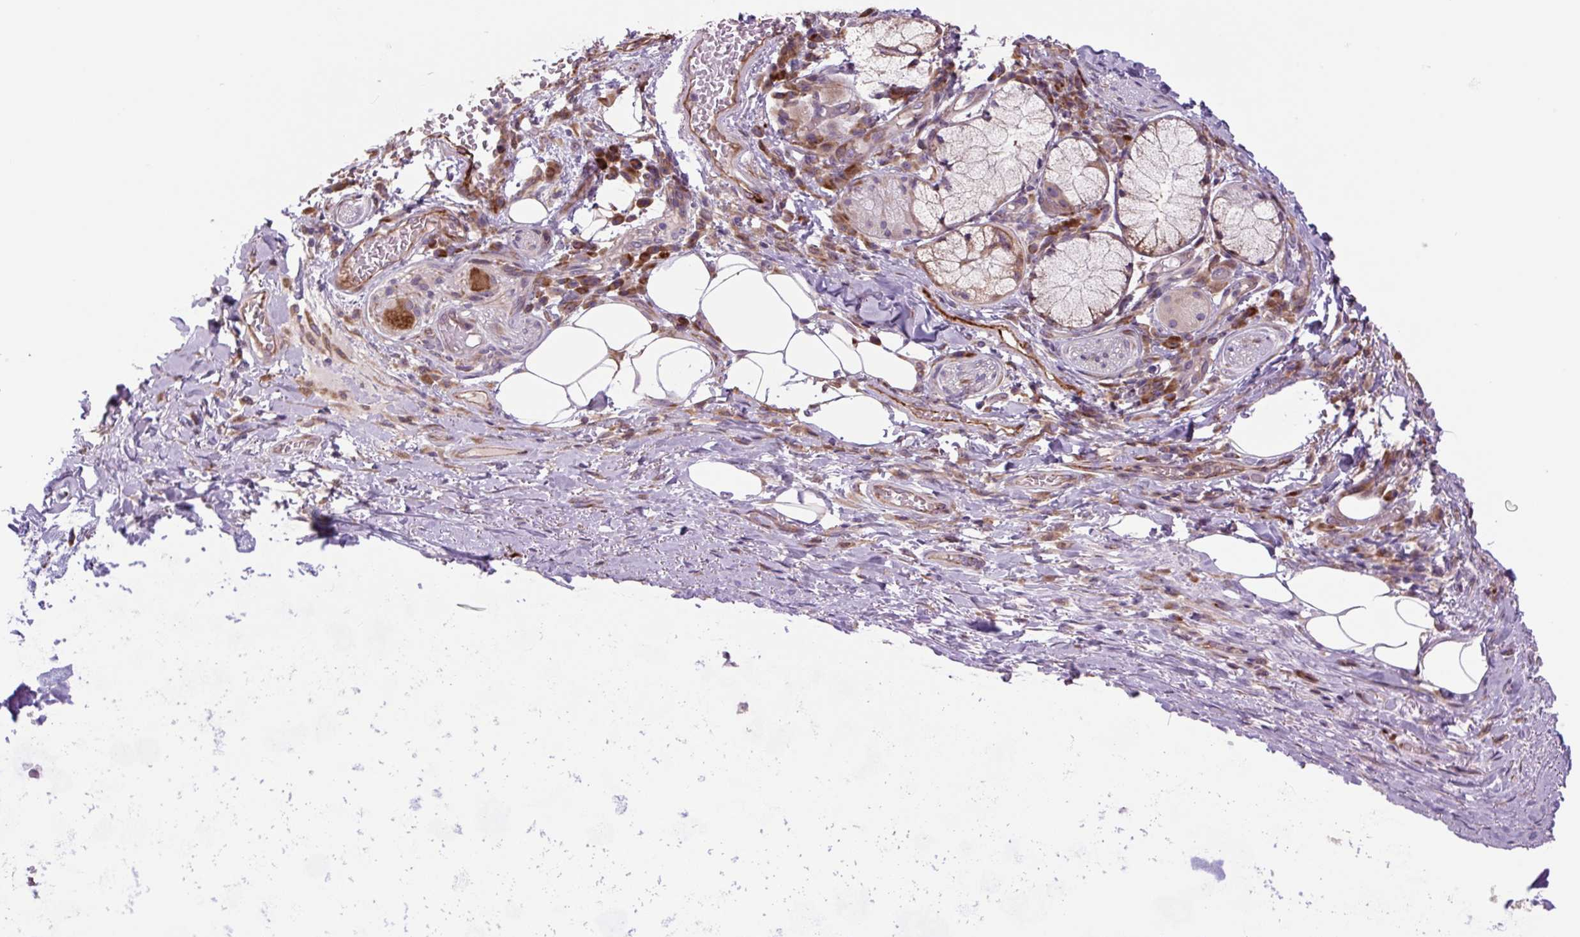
{"staining": {"intensity": "negative", "quantity": "none", "location": "none"}, "tissue": "adipose tissue", "cell_type": "Adipocytes", "image_type": "normal", "snomed": [{"axis": "morphology", "description": "Normal tissue, NOS"}, {"axis": "topography", "description": "Cartilage tissue"}, {"axis": "topography", "description": "Bronchus"}], "caption": "Photomicrograph shows no protein positivity in adipocytes of unremarkable adipose tissue. Nuclei are stained in blue.", "gene": "PLA2G4A", "patient": {"sex": "male", "age": 56}}